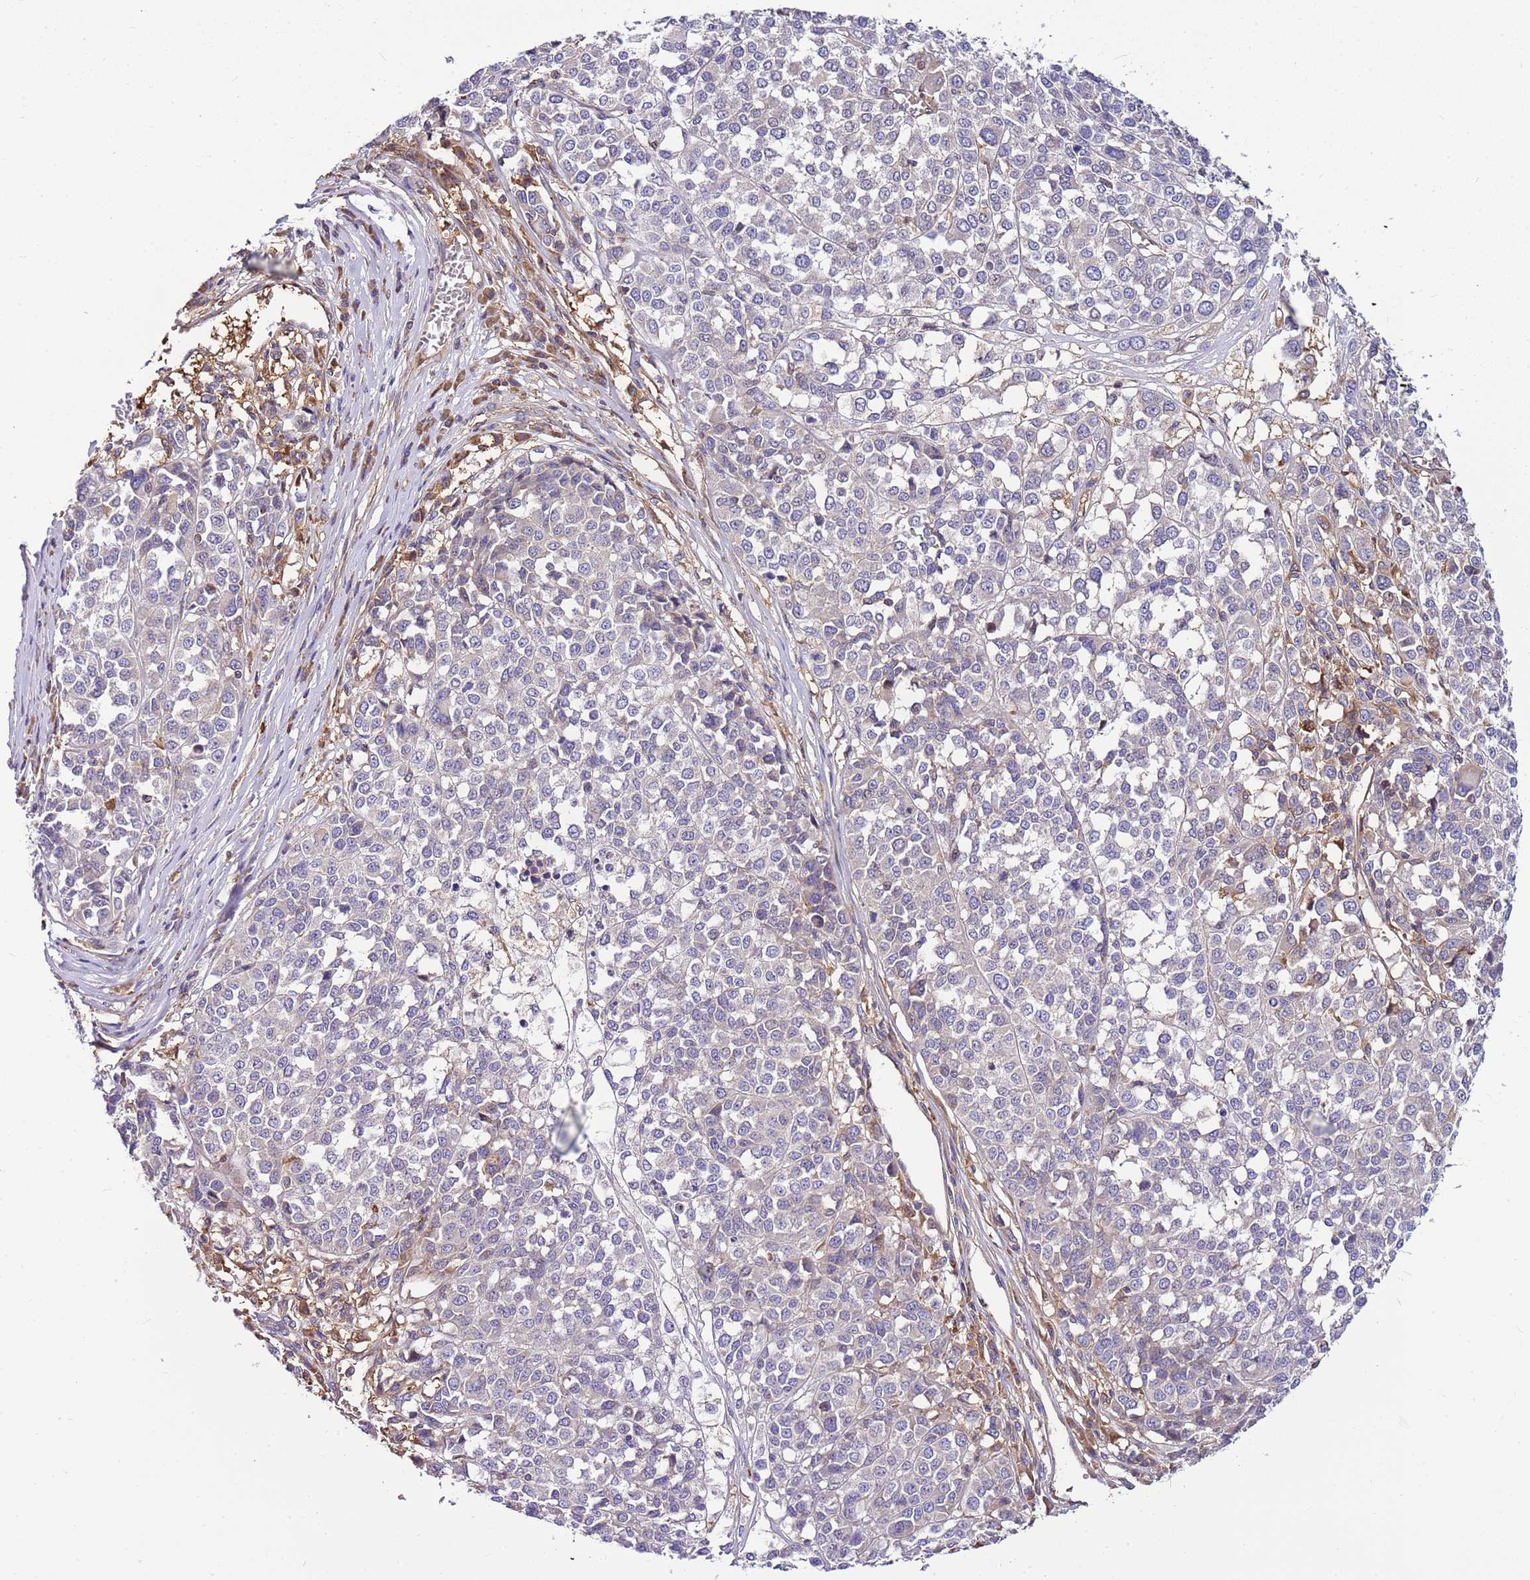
{"staining": {"intensity": "negative", "quantity": "none", "location": "none"}, "tissue": "melanoma", "cell_type": "Tumor cells", "image_type": "cancer", "snomed": [{"axis": "morphology", "description": "Malignant melanoma, Metastatic site"}, {"axis": "topography", "description": "Lymph node"}], "caption": "DAB (3,3'-diaminobenzidine) immunohistochemical staining of melanoma exhibits no significant staining in tumor cells.", "gene": "ATXN2L", "patient": {"sex": "male", "age": 44}}